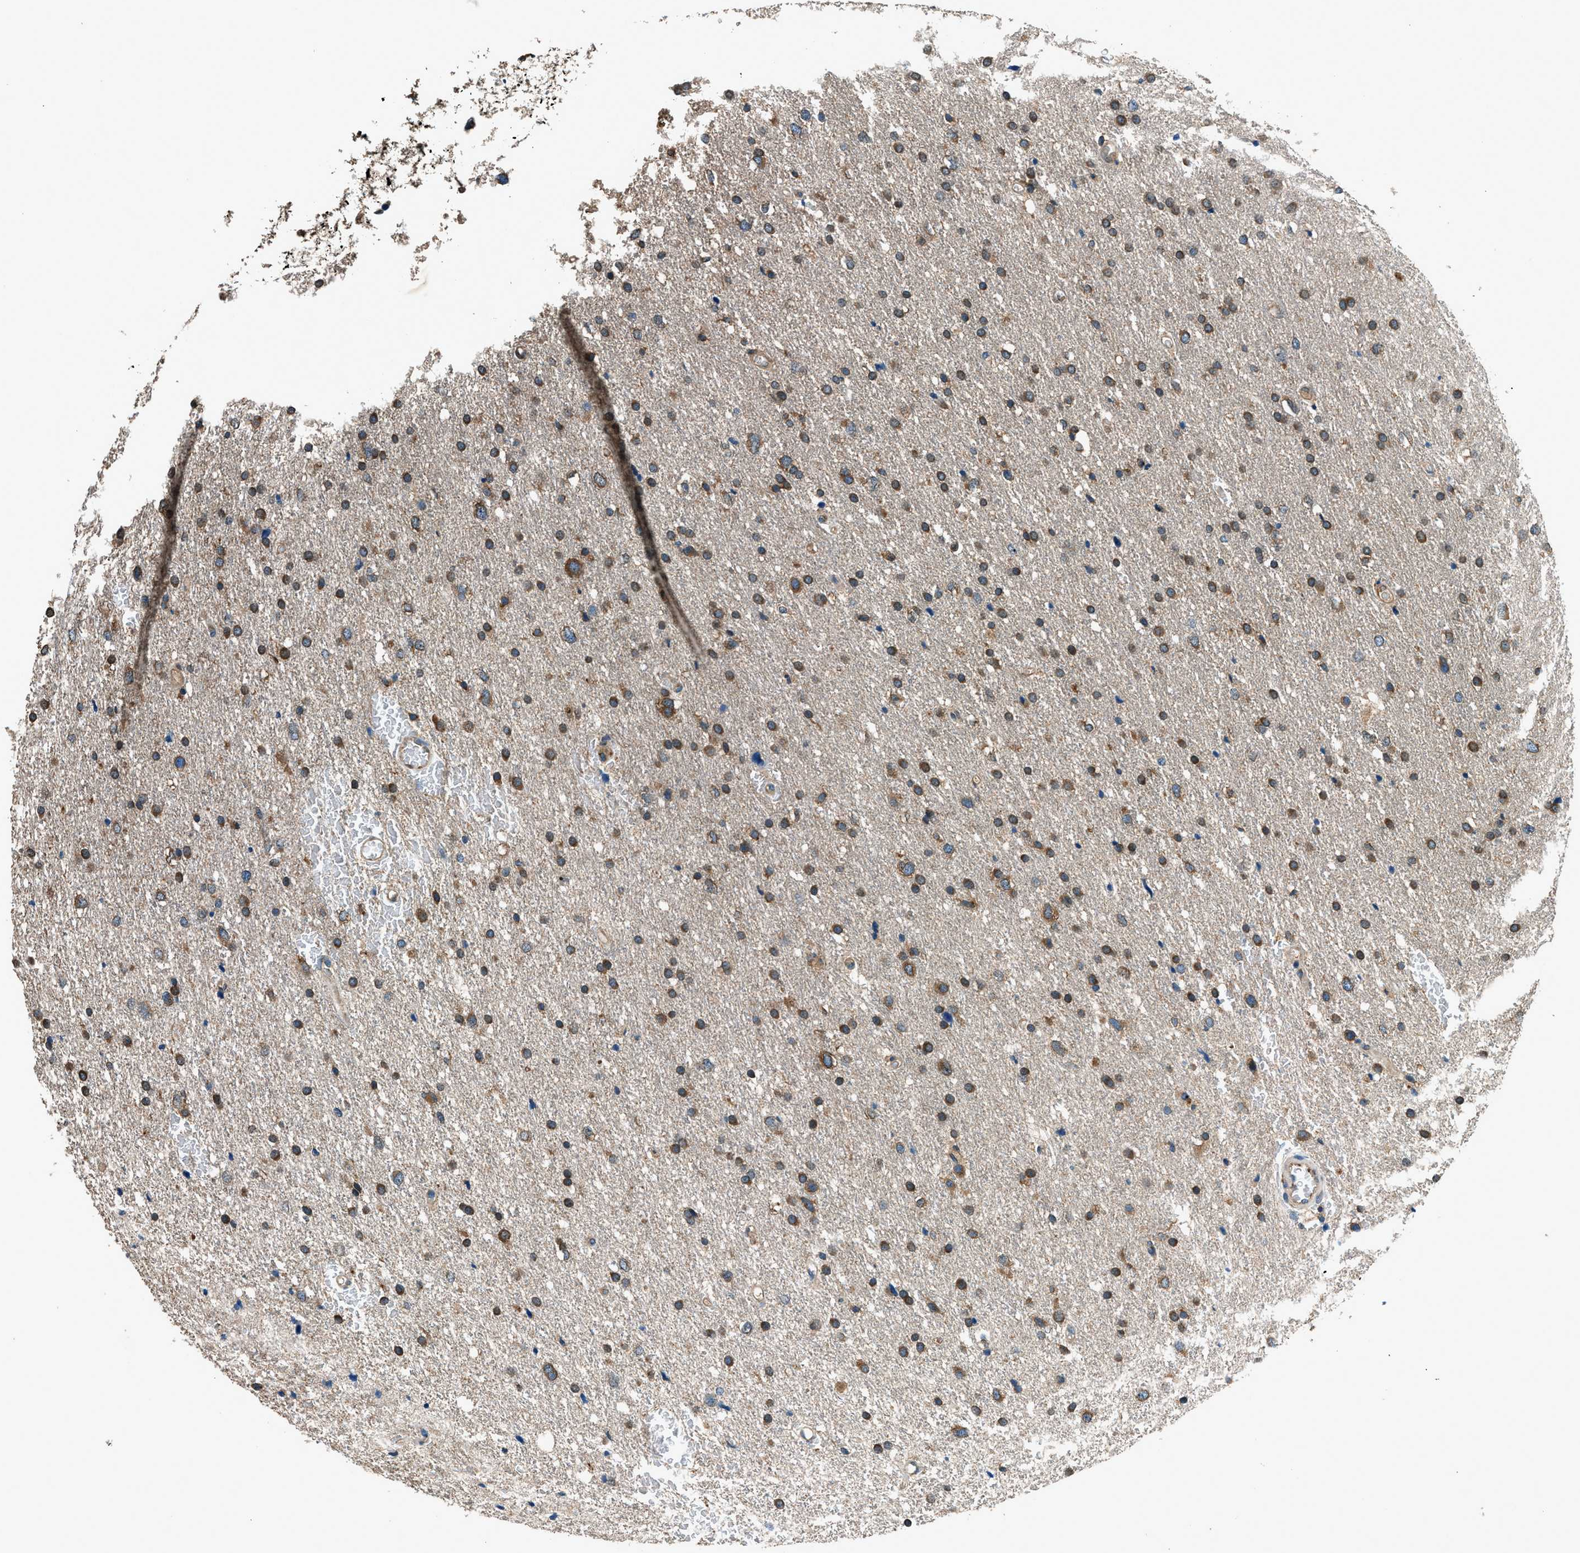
{"staining": {"intensity": "moderate", "quantity": ">75%", "location": "cytoplasmic/membranous"}, "tissue": "glioma", "cell_type": "Tumor cells", "image_type": "cancer", "snomed": [{"axis": "morphology", "description": "Glioma, malignant, Low grade"}, {"axis": "topography", "description": "Brain"}], "caption": "This micrograph exhibits glioma stained with immunohistochemistry to label a protein in brown. The cytoplasmic/membranous of tumor cells show moderate positivity for the protein. Nuclei are counter-stained blue.", "gene": "ARFGAP2", "patient": {"sex": "female", "age": 37}}